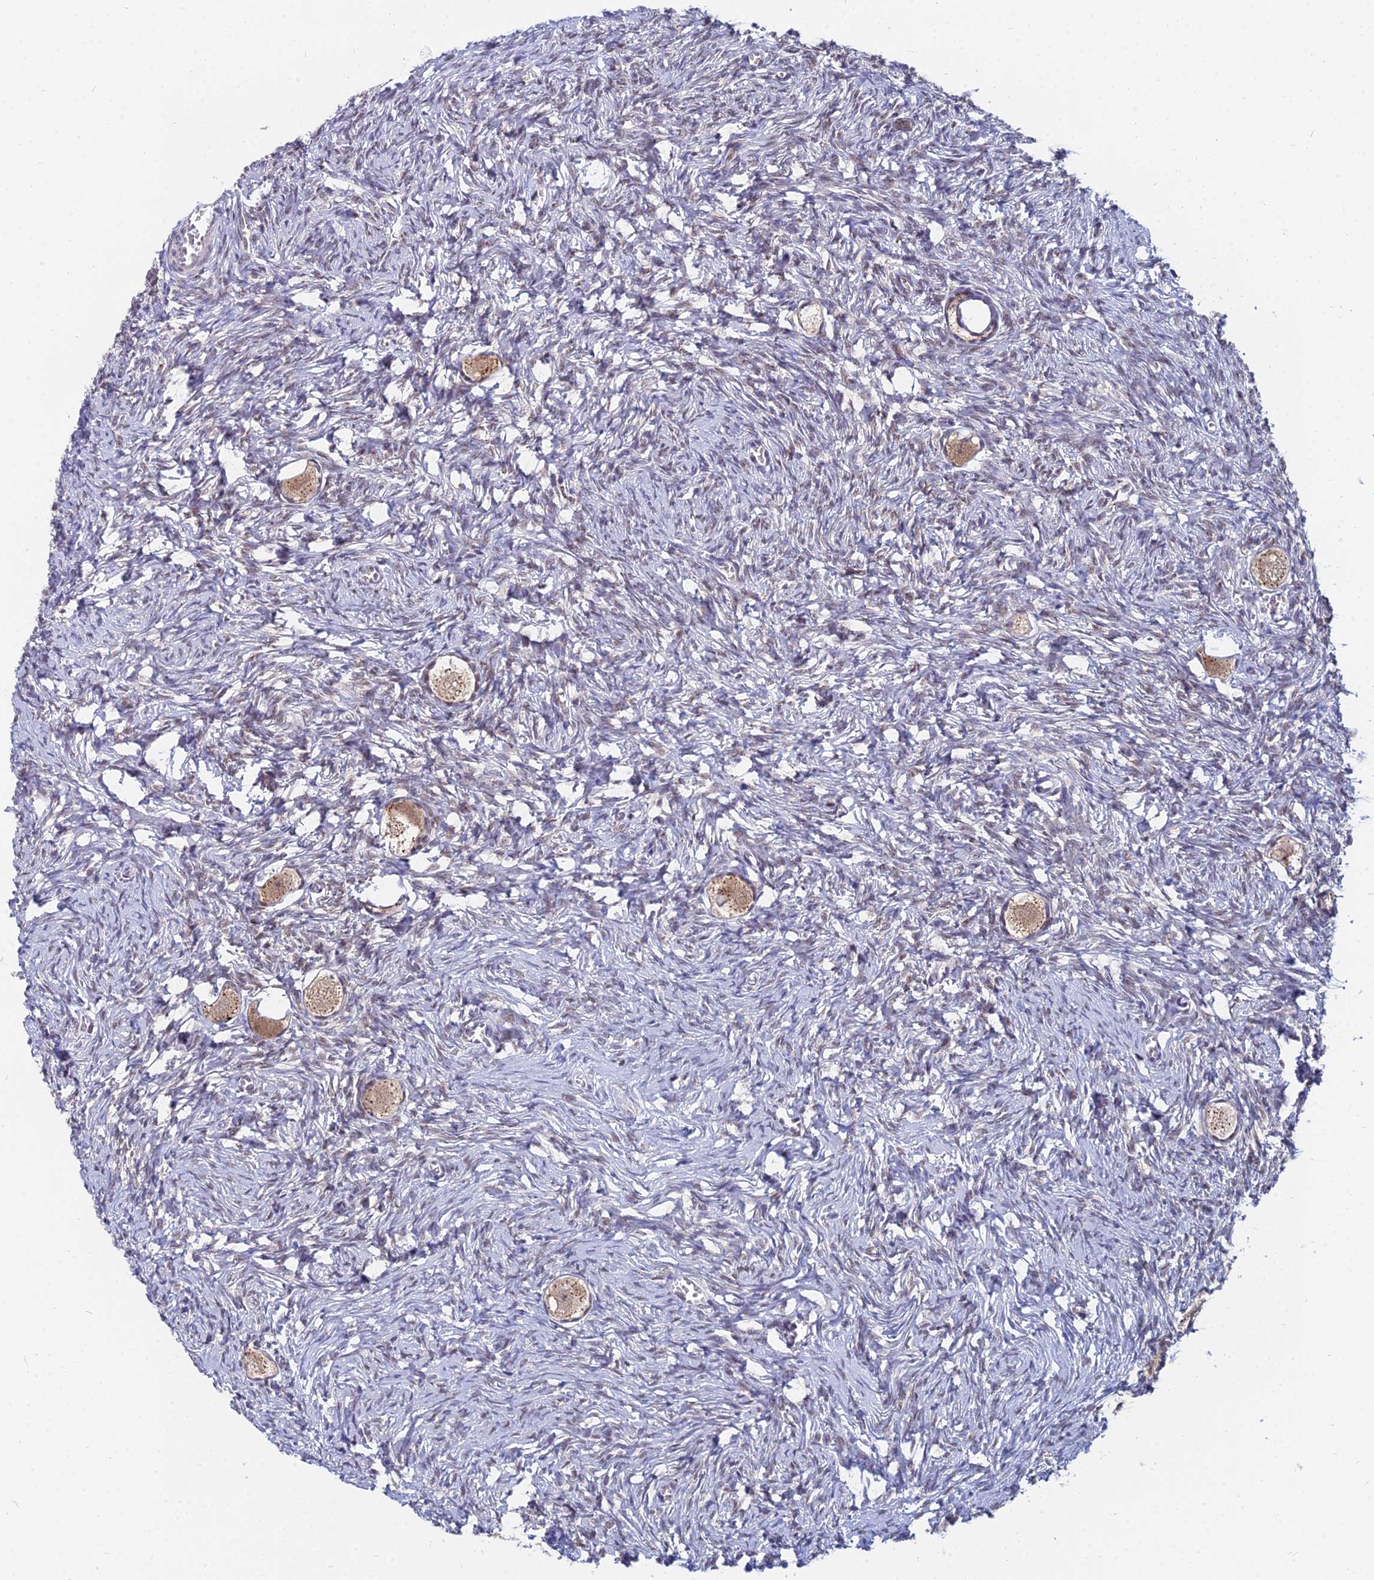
{"staining": {"intensity": "moderate", "quantity": ">75%", "location": "cytoplasmic/membranous"}, "tissue": "ovary", "cell_type": "Follicle cells", "image_type": "normal", "snomed": [{"axis": "morphology", "description": "Normal tissue, NOS"}, {"axis": "topography", "description": "Ovary"}], "caption": "This histopathology image reveals immunohistochemistry staining of benign human ovary, with medium moderate cytoplasmic/membranous staining in about >75% of follicle cells.", "gene": "THOC3", "patient": {"sex": "female", "age": 27}}